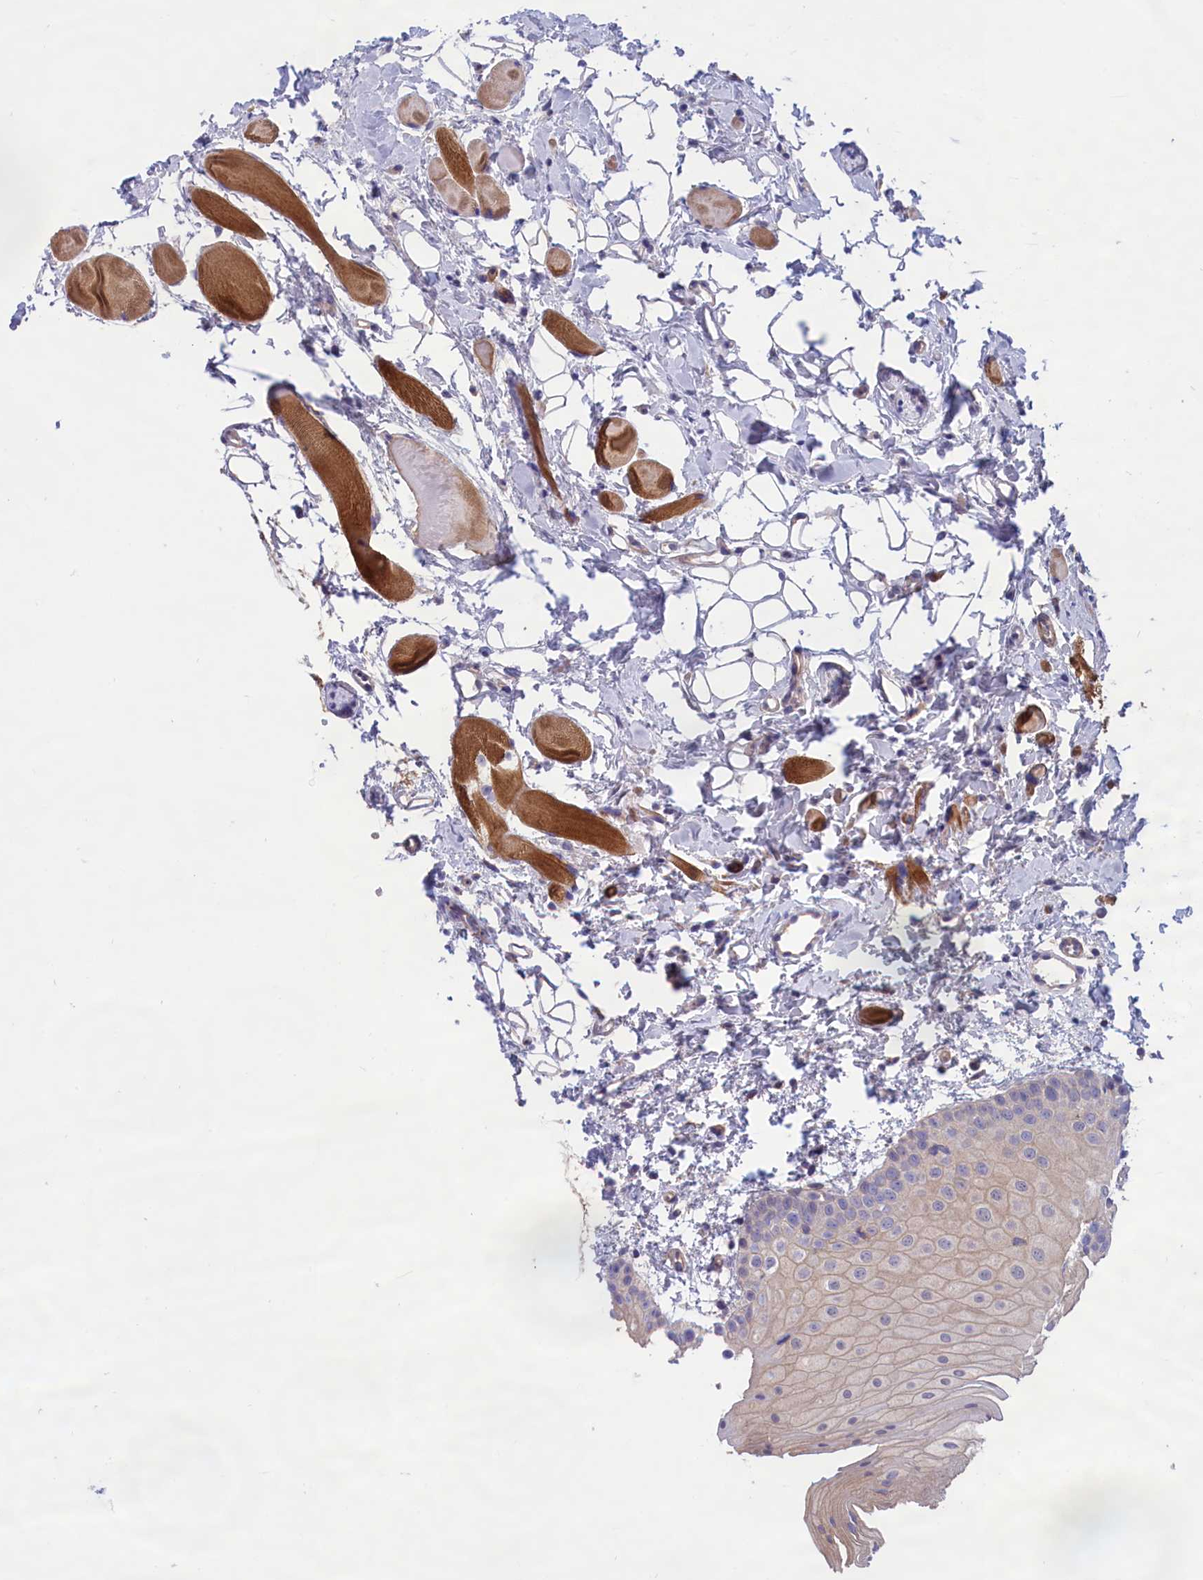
{"staining": {"intensity": "weak", "quantity": "<25%", "location": "cytoplasmic/membranous"}, "tissue": "oral mucosa", "cell_type": "Squamous epithelial cells", "image_type": "normal", "snomed": [{"axis": "morphology", "description": "Normal tissue, NOS"}, {"axis": "topography", "description": "Oral tissue"}], "caption": "Immunohistochemistry (IHC) photomicrograph of normal human oral mucosa stained for a protein (brown), which exhibits no staining in squamous epithelial cells.", "gene": "AMDHD2", "patient": {"sex": "male", "age": 28}}